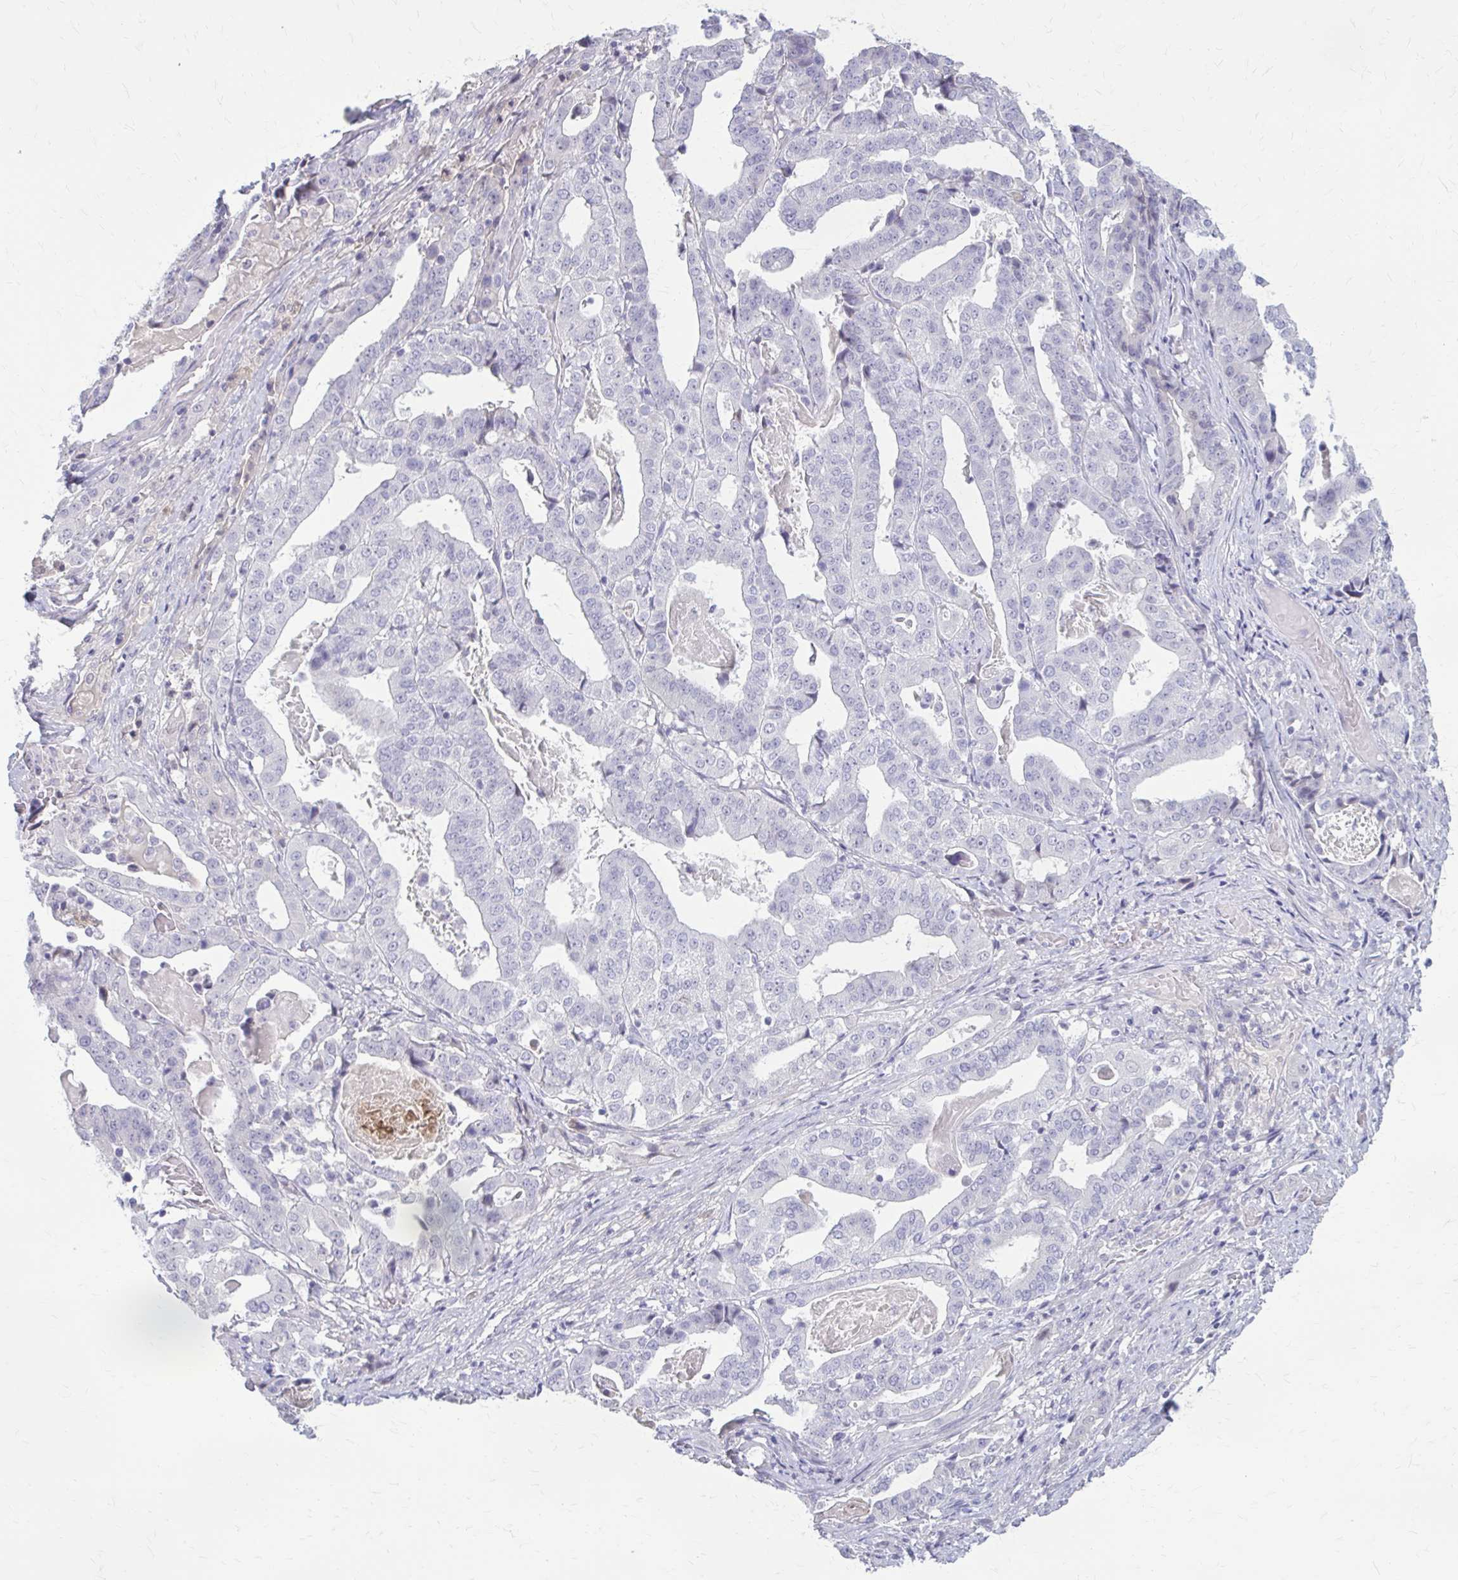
{"staining": {"intensity": "negative", "quantity": "none", "location": "none"}, "tissue": "stomach cancer", "cell_type": "Tumor cells", "image_type": "cancer", "snomed": [{"axis": "morphology", "description": "Adenocarcinoma, NOS"}, {"axis": "topography", "description": "Stomach"}], "caption": "Micrograph shows no significant protein staining in tumor cells of stomach cancer (adenocarcinoma).", "gene": "SERPIND1", "patient": {"sex": "male", "age": 48}}